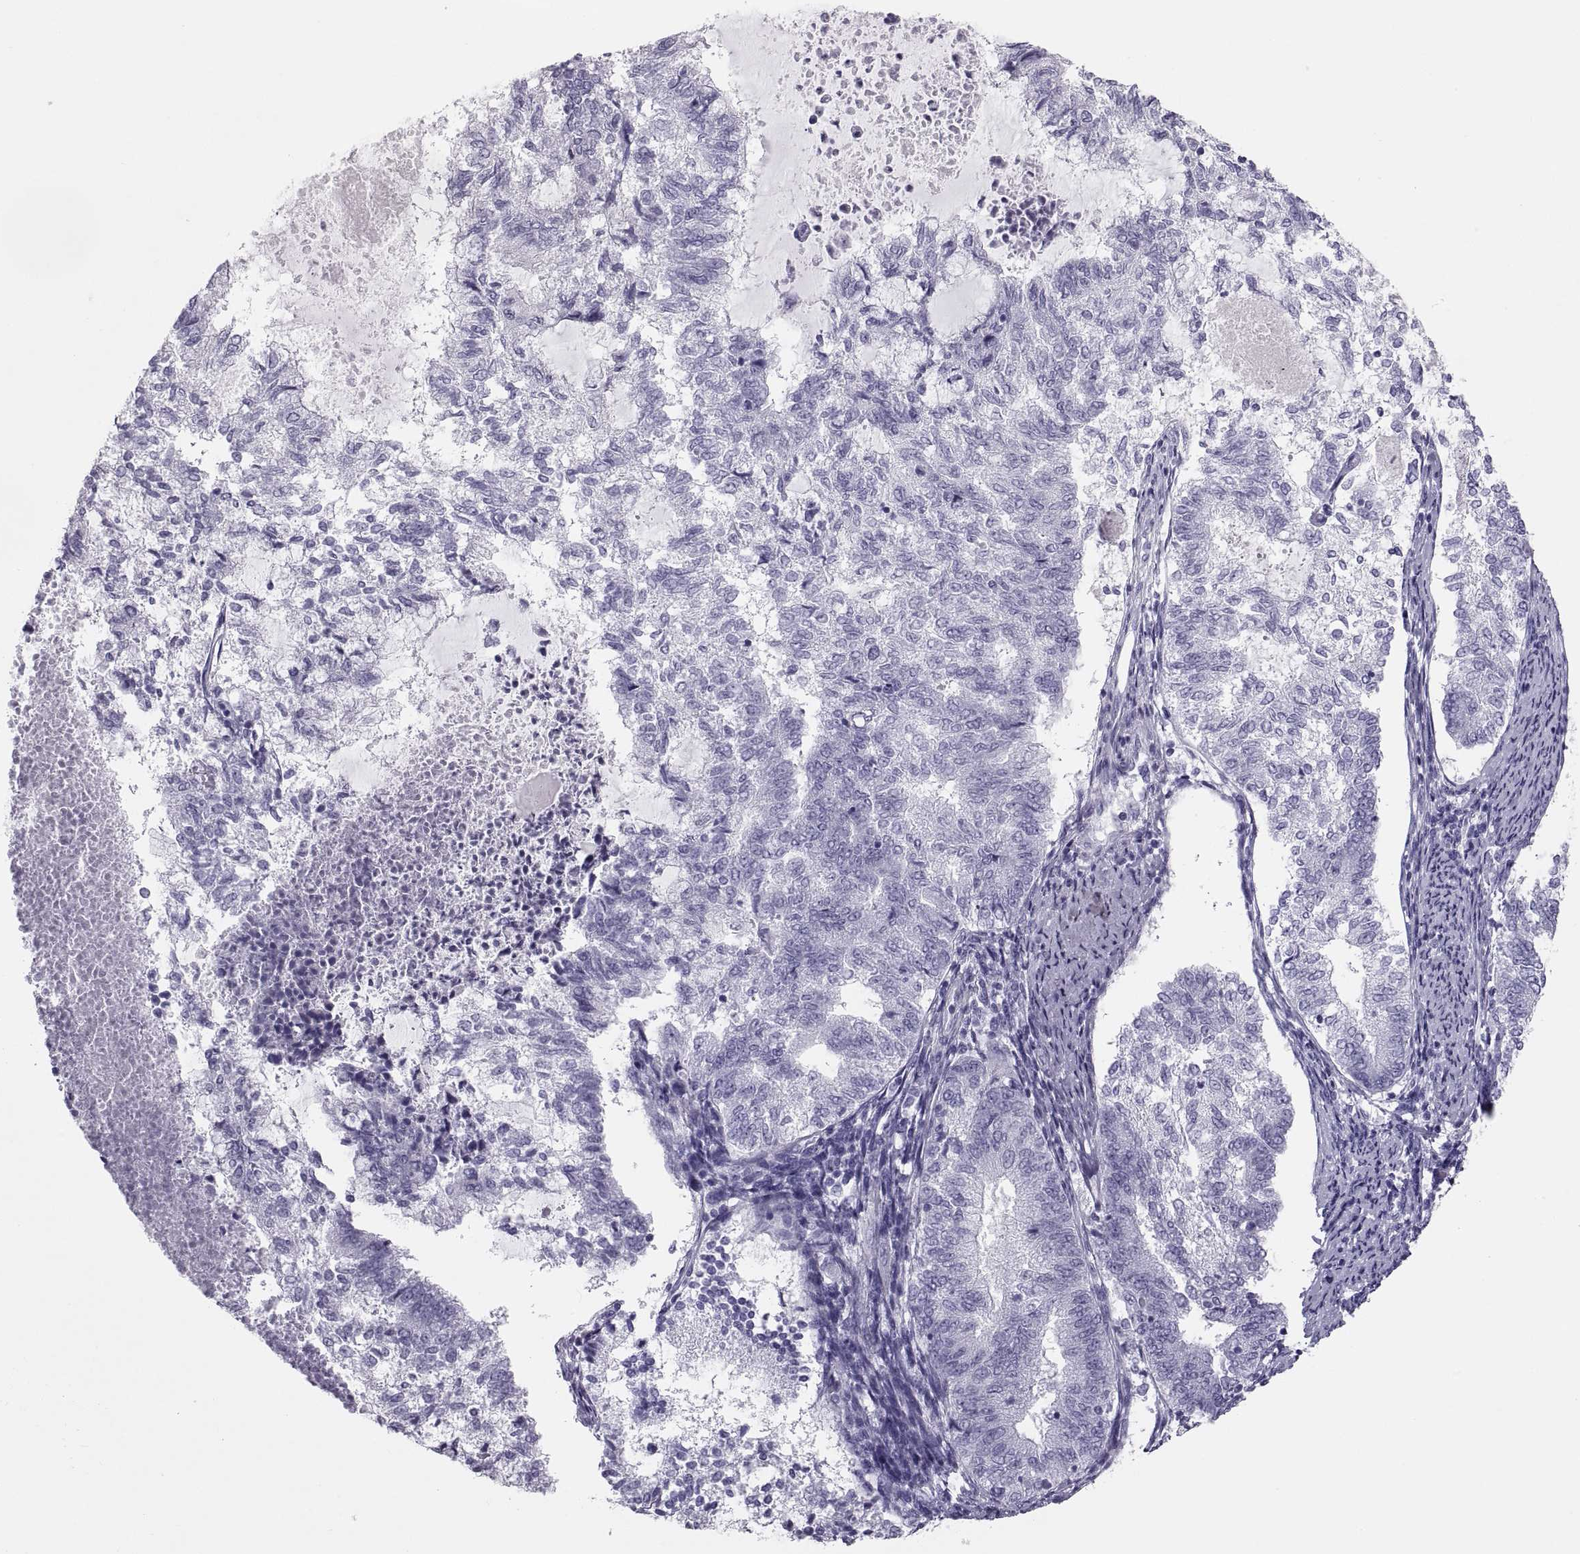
{"staining": {"intensity": "negative", "quantity": "none", "location": "none"}, "tissue": "endometrial cancer", "cell_type": "Tumor cells", "image_type": "cancer", "snomed": [{"axis": "morphology", "description": "Adenocarcinoma, NOS"}, {"axis": "topography", "description": "Endometrium"}], "caption": "Adenocarcinoma (endometrial) was stained to show a protein in brown. There is no significant expression in tumor cells.", "gene": "PAX2", "patient": {"sex": "female", "age": 65}}